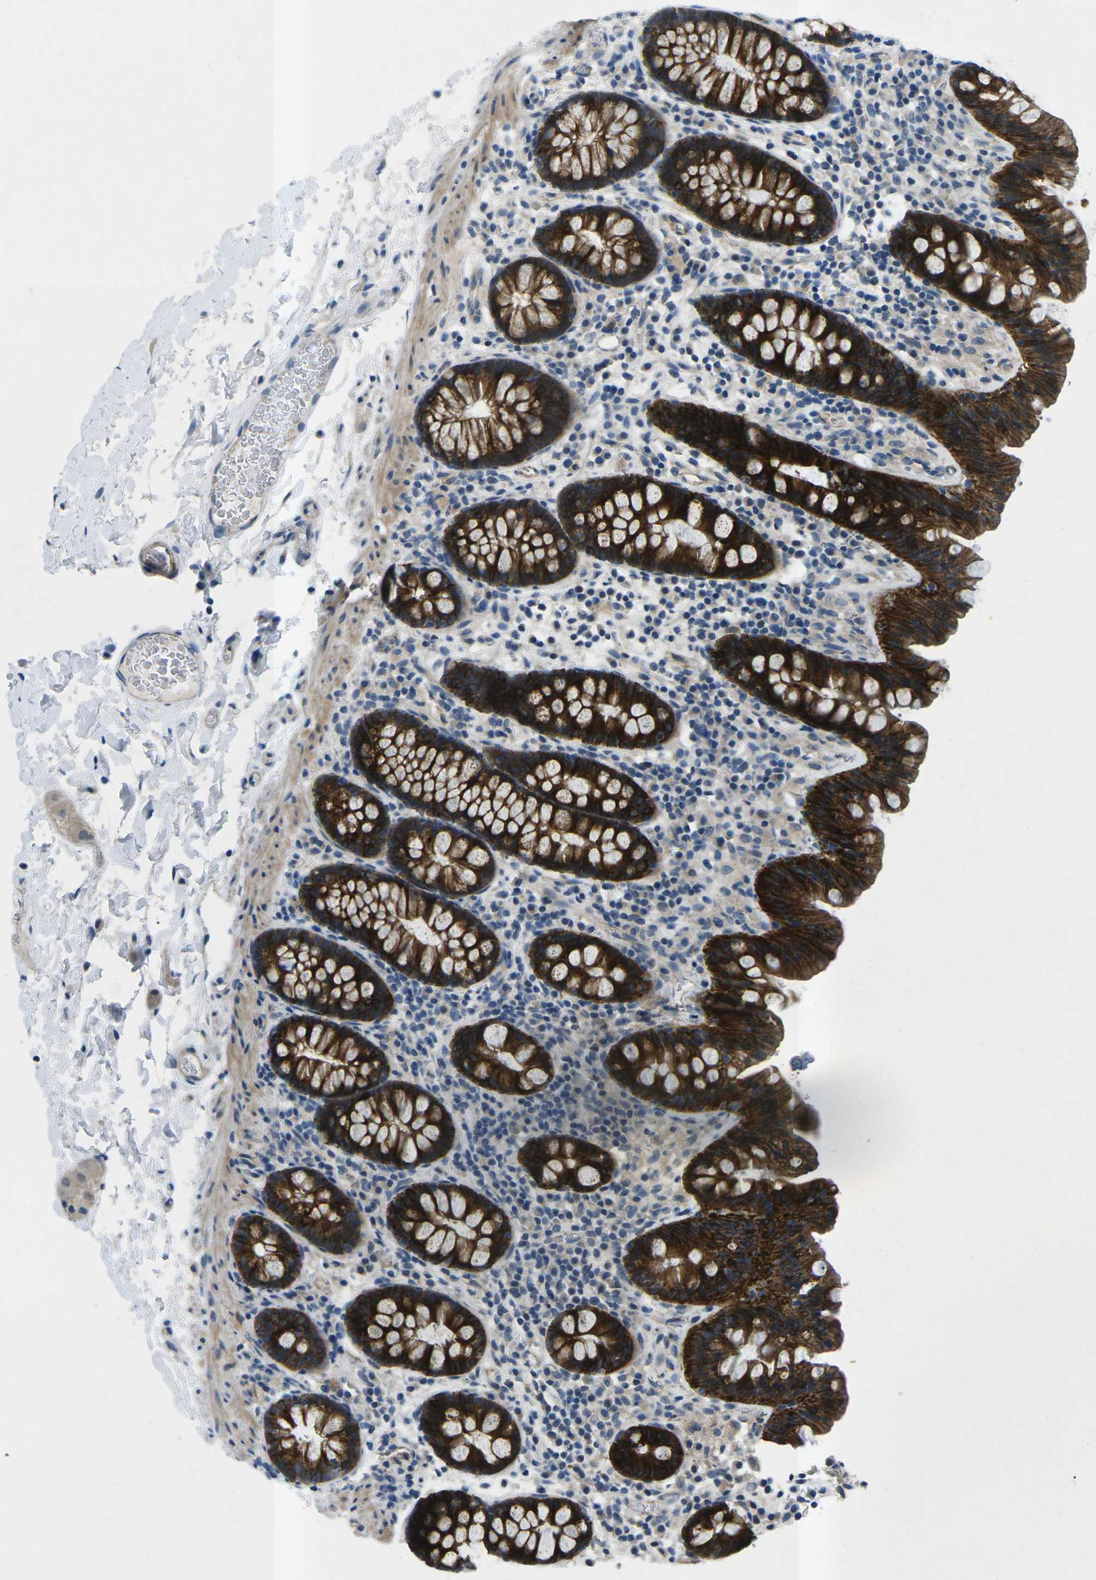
{"staining": {"intensity": "negative", "quantity": "none", "location": "none"}, "tissue": "colon", "cell_type": "Endothelial cells", "image_type": "normal", "snomed": [{"axis": "morphology", "description": "Normal tissue, NOS"}, {"axis": "topography", "description": "Colon"}], "caption": "Immunohistochemical staining of normal human colon exhibits no significant positivity in endothelial cells. The staining was performed using DAB (3,3'-diaminobenzidine) to visualize the protein expression in brown, while the nuclei were stained in blue with hematoxylin (Magnification: 20x).", "gene": "CTNND1", "patient": {"sex": "female", "age": 80}}